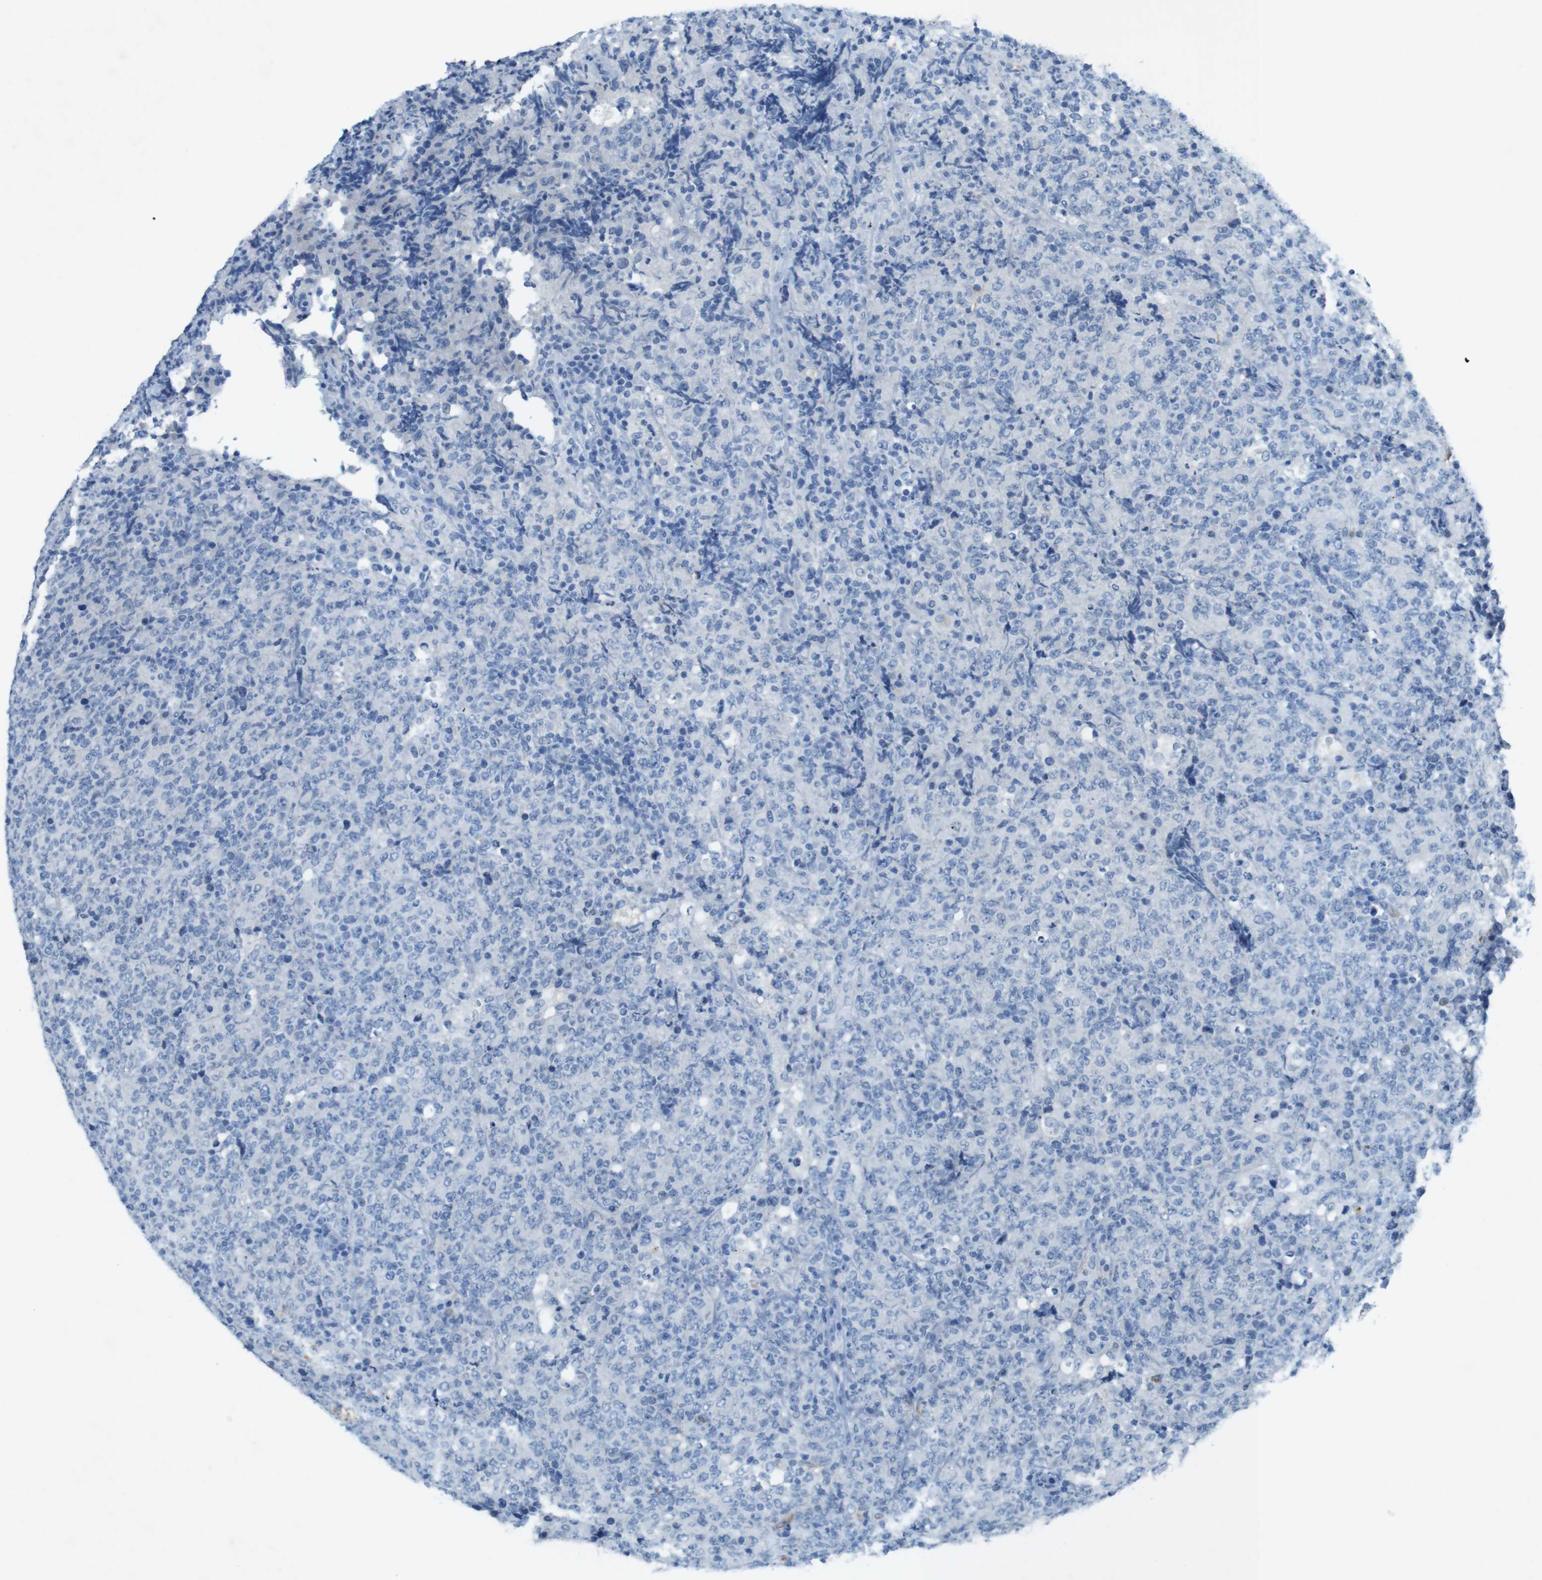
{"staining": {"intensity": "negative", "quantity": "none", "location": "none"}, "tissue": "lymphoma", "cell_type": "Tumor cells", "image_type": "cancer", "snomed": [{"axis": "morphology", "description": "Malignant lymphoma, non-Hodgkin's type, High grade"}, {"axis": "topography", "description": "Tonsil"}], "caption": "Protein analysis of malignant lymphoma, non-Hodgkin's type (high-grade) reveals no significant expression in tumor cells. Brightfield microscopy of immunohistochemistry (IHC) stained with DAB (3,3'-diaminobenzidine) (brown) and hematoxylin (blue), captured at high magnification.", "gene": "CD320", "patient": {"sex": "female", "age": 36}}